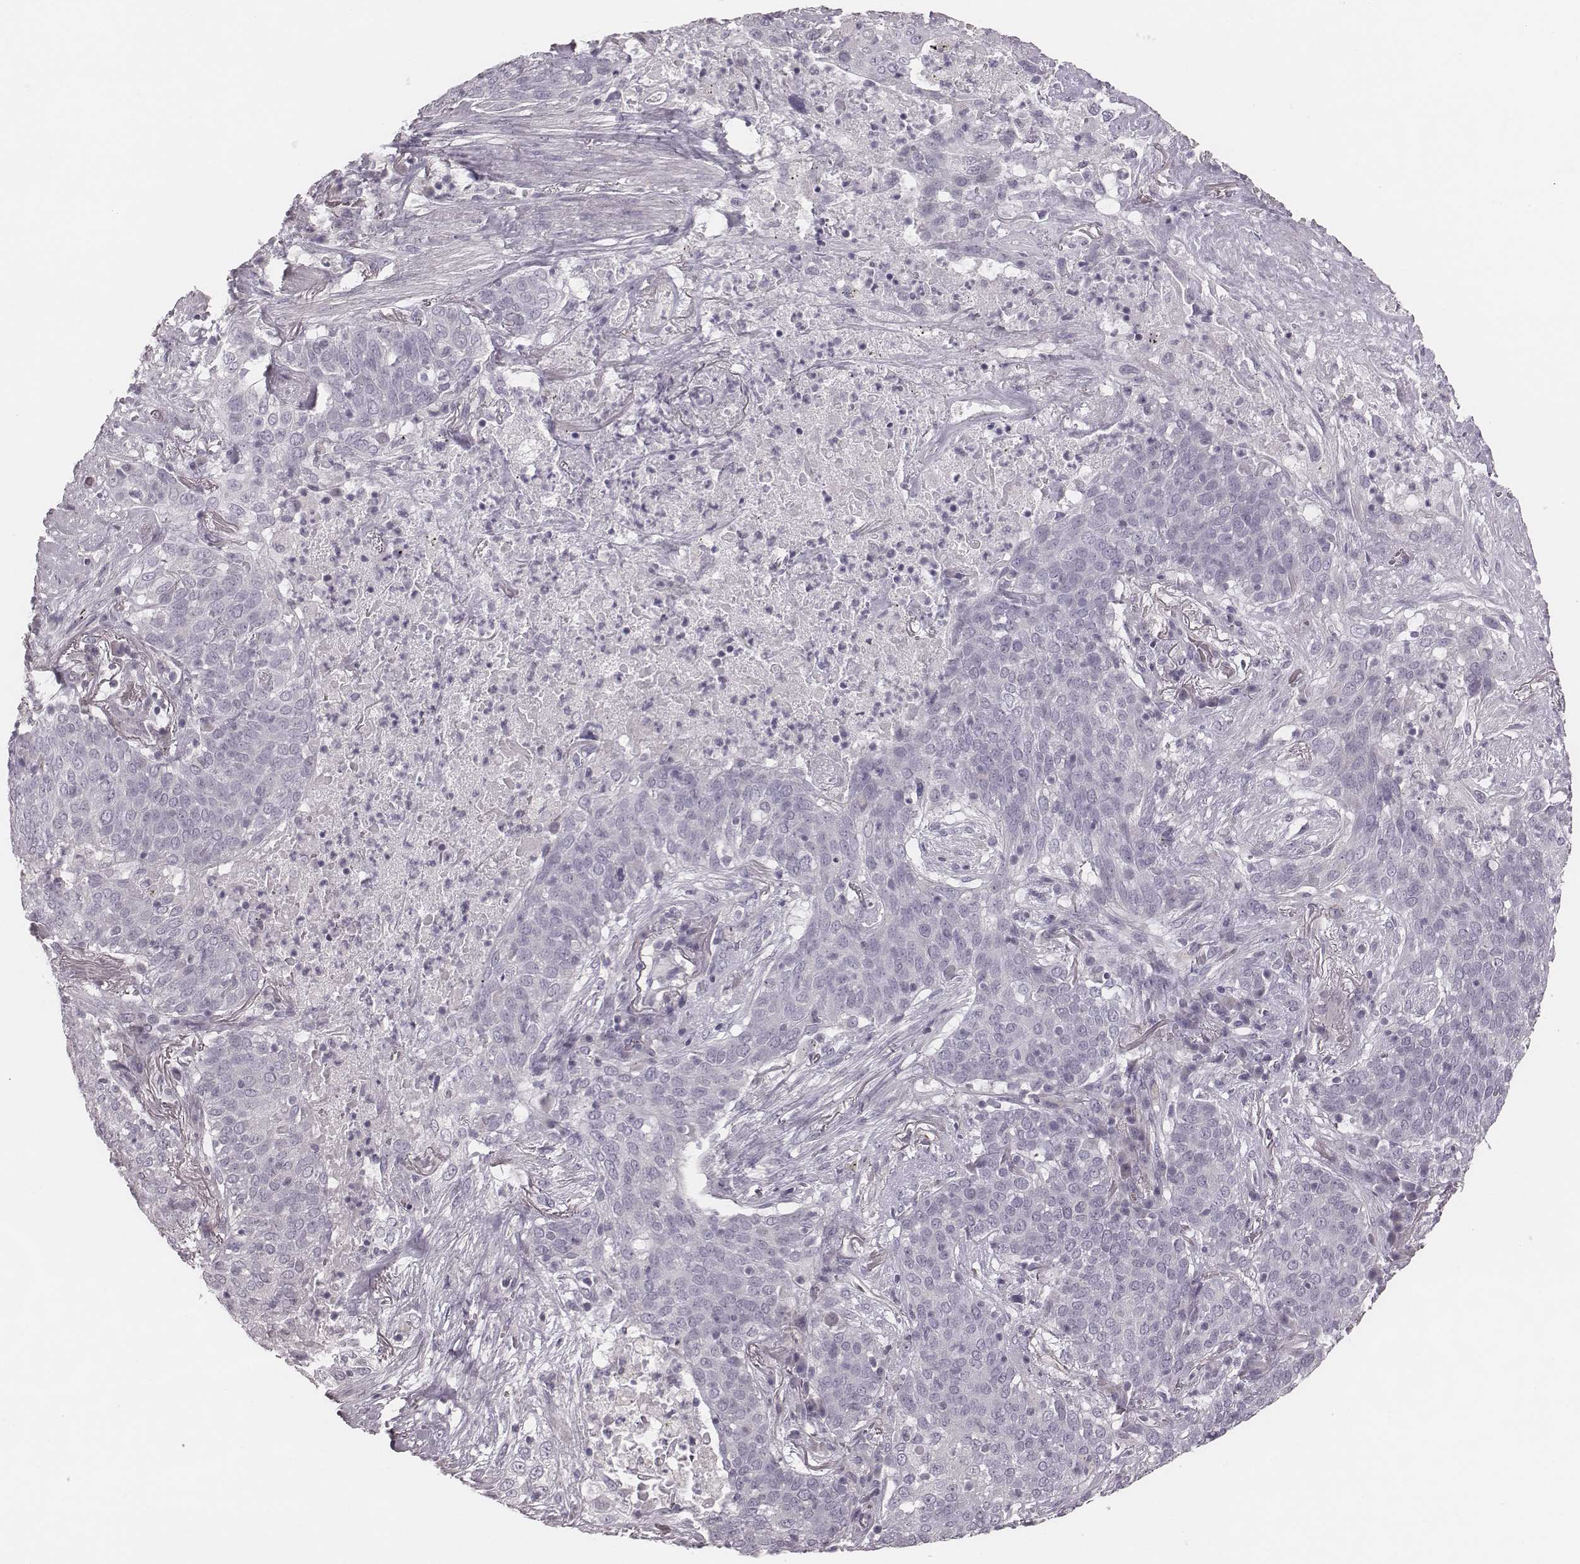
{"staining": {"intensity": "negative", "quantity": "none", "location": "none"}, "tissue": "lung cancer", "cell_type": "Tumor cells", "image_type": "cancer", "snomed": [{"axis": "morphology", "description": "Squamous cell carcinoma, NOS"}, {"axis": "topography", "description": "Lung"}], "caption": "Lung cancer (squamous cell carcinoma) stained for a protein using IHC shows no positivity tumor cells.", "gene": "SPA17", "patient": {"sex": "male", "age": 82}}